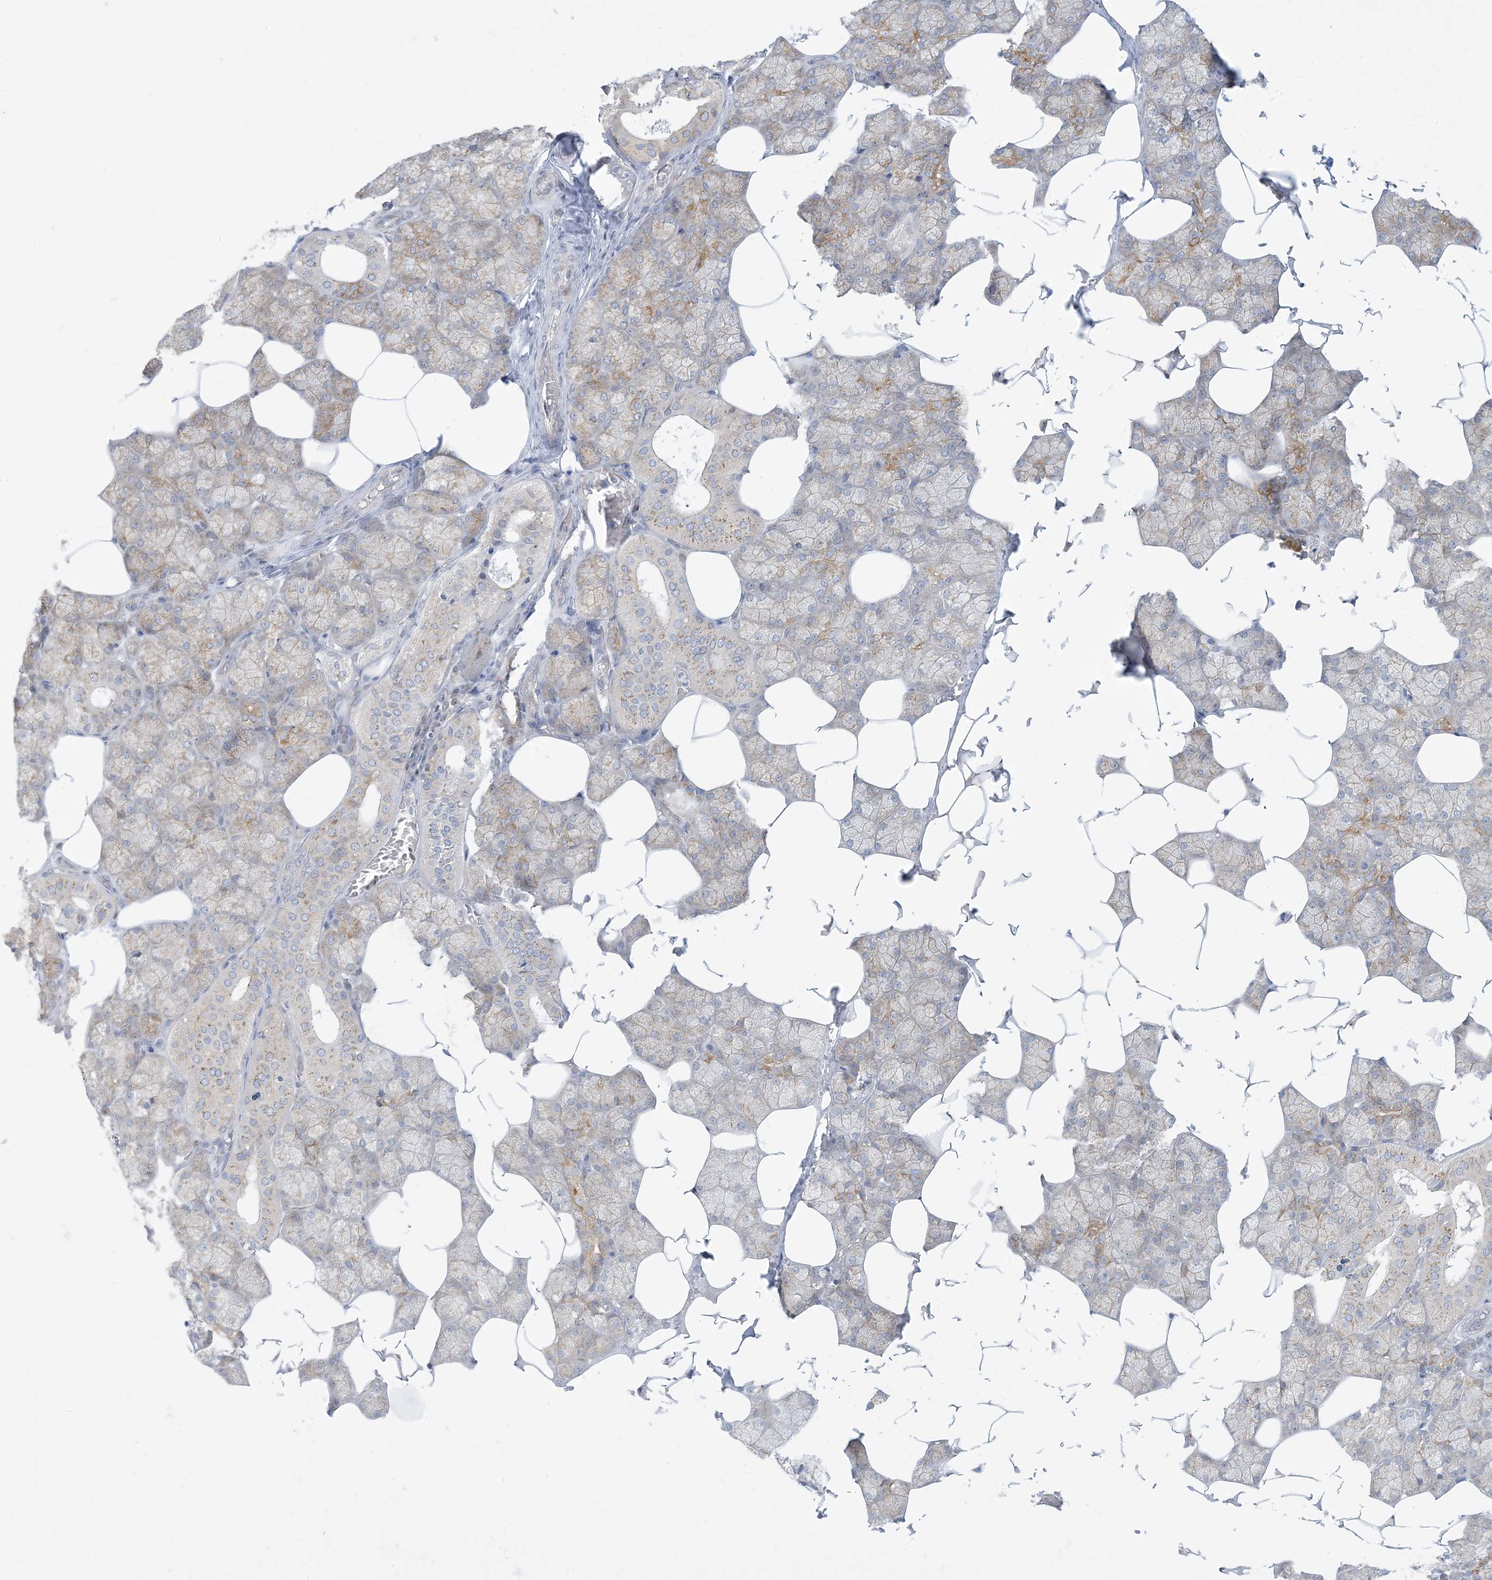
{"staining": {"intensity": "moderate", "quantity": "25%-75%", "location": "cytoplasmic/membranous"}, "tissue": "salivary gland", "cell_type": "Glandular cells", "image_type": "normal", "snomed": [{"axis": "morphology", "description": "Normal tissue, NOS"}, {"axis": "topography", "description": "Salivary gland"}], "caption": "A histopathology image showing moderate cytoplasmic/membranous staining in approximately 25%-75% of glandular cells in benign salivary gland, as visualized by brown immunohistochemical staining.", "gene": "SLAMF9", "patient": {"sex": "male", "age": 62}}